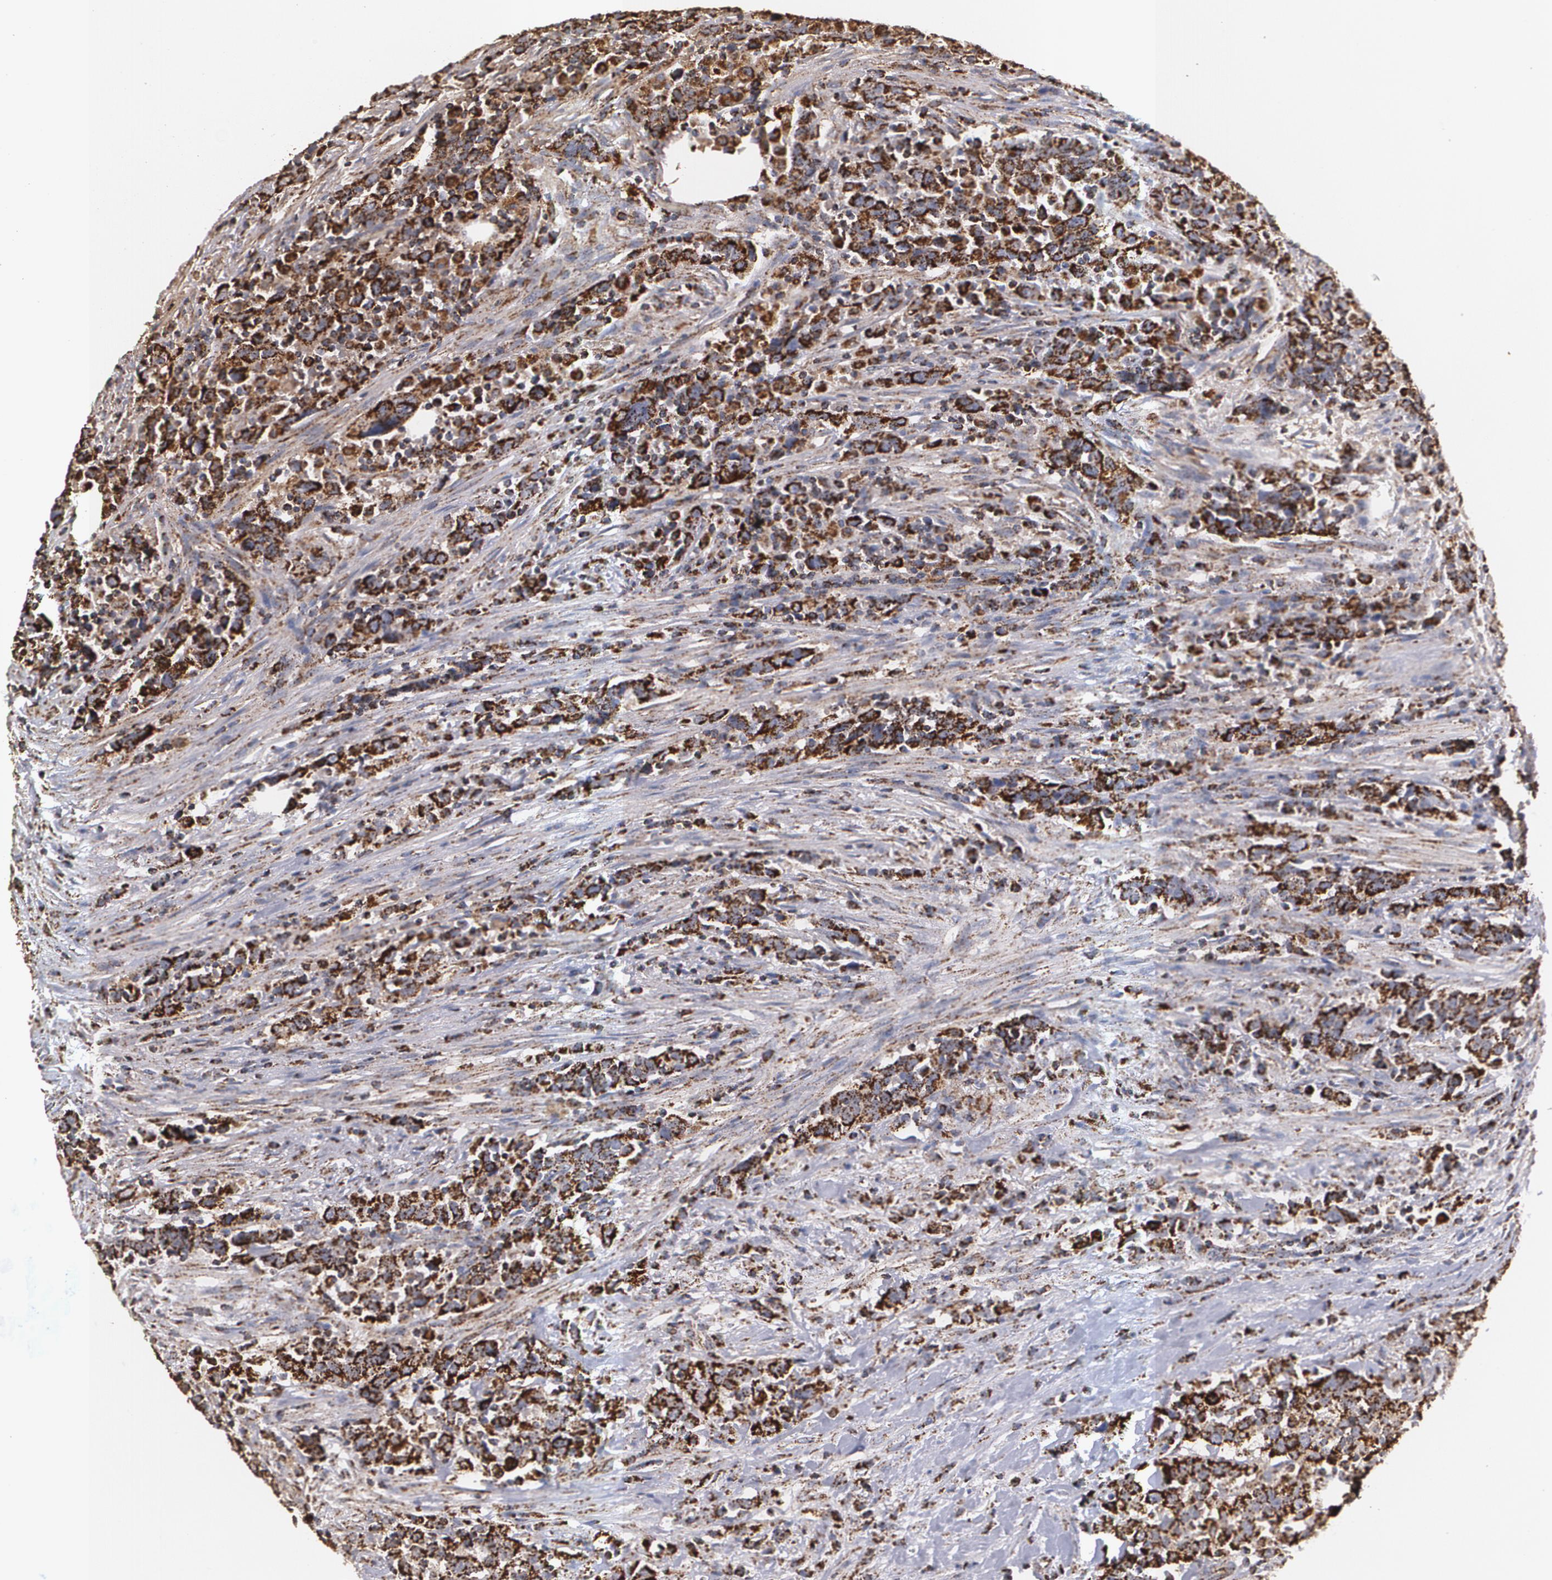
{"staining": {"intensity": "strong", "quantity": ">75%", "location": "cytoplasmic/membranous"}, "tissue": "urothelial cancer", "cell_type": "Tumor cells", "image_type": "cancer", "snomed": [{"axis": "morphology", "description": "Urothelial carcinoma, High grade"}, {"axis": "topography", "description": "Urinary bladder"}], "caption": "Immunohistochemical staining of human high-grade urothelial carcinoma shows strong cytoplasmic/membranous protein expression in about >75% of tumor cells.", "gene": "HSPD1", "patient": {"sex": "male", "age": 61}}